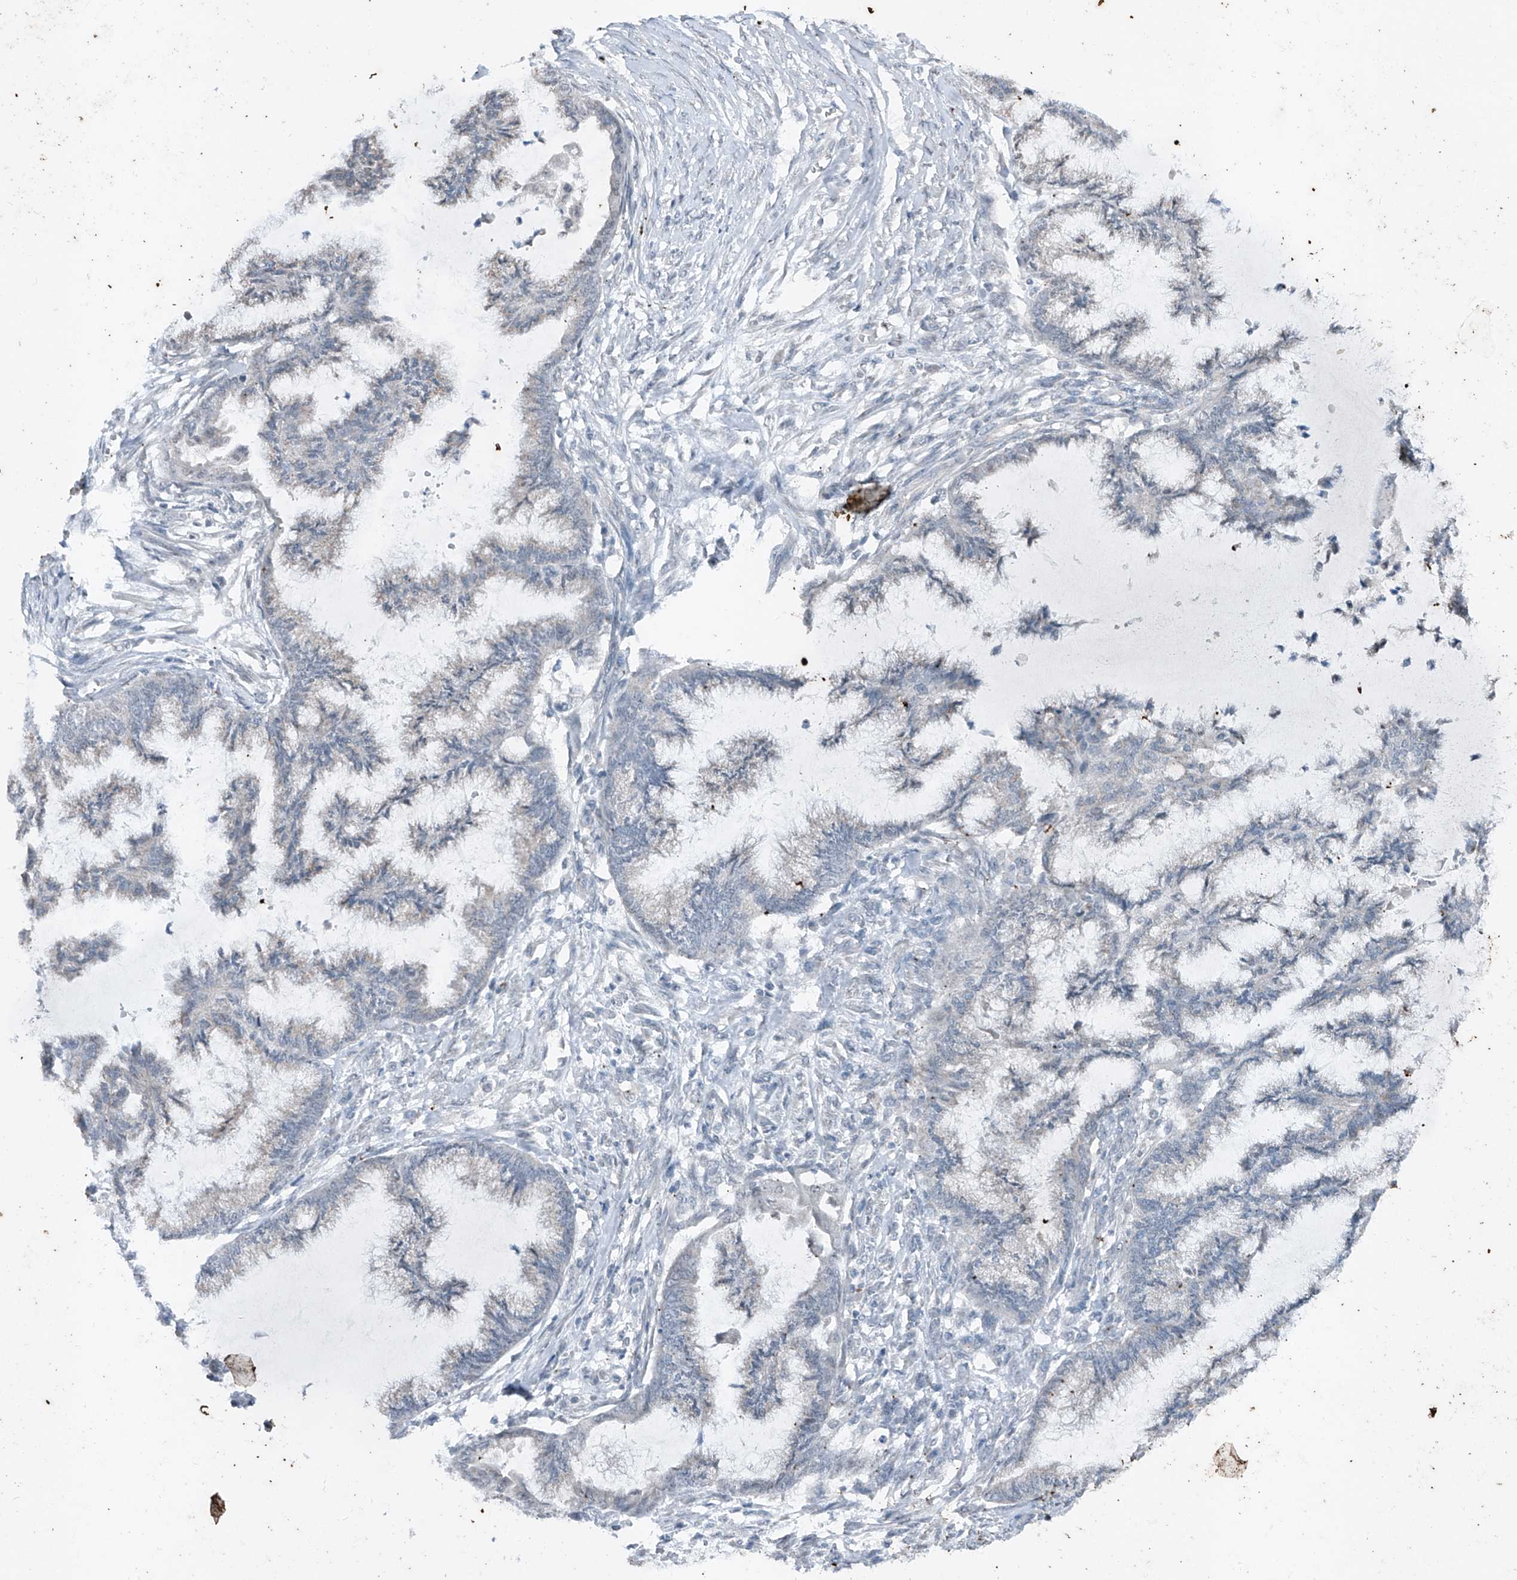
{"staining": {"intensity": "negative", "quantity": "none", "location": "none"}, "tissue": "endometrial cancer", "cell_type": "Tumor cells", "image_type": "cancer", "snomed": [{"axis": "morphology", "description": "Adenocarcinoma, NOS"}, {"axis": "topography", "description": "Endometrium"}], "caption": "The micrograph demonstrates no staining of tumor cells in adenocarcinoma (endometrial).", "gene": "DYRK1B", "patient": {"sex": "female", "age": 86}}